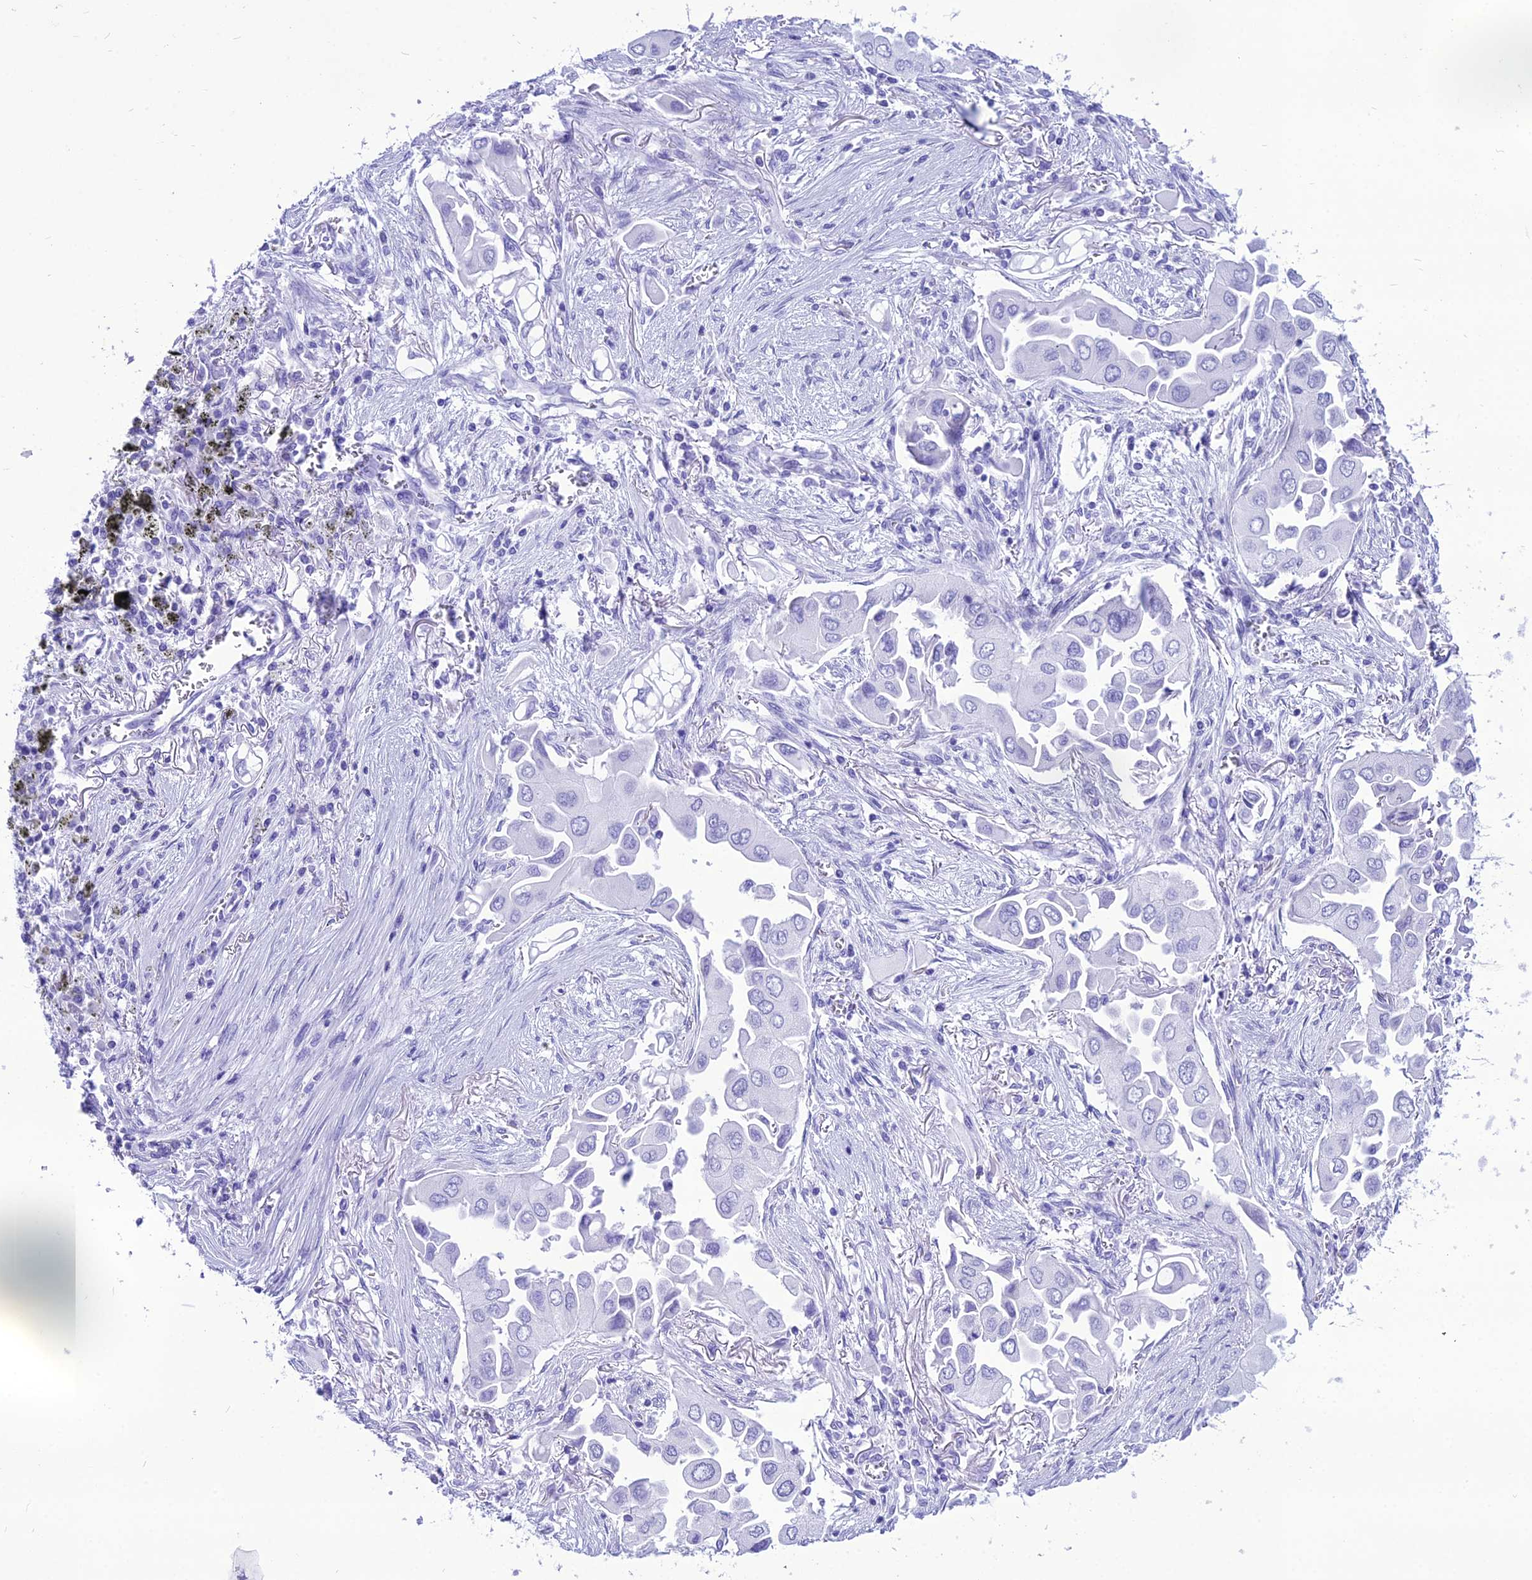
{"staining": {"intensity": "negative", "quantity": "none", "location": "none"}, "tissue": "lung cancer", "cell_type": "Tumor cells", "image_type": "cancer", "snomed": [{"axis": "morphology", "description": "Adenocarcinoma, NOS"}, {"axis": "topography", "description": "Lung"}], "caption": "High power microscopy histopathology image of an IHC micrograph of lung cancer (adenocarcinoma), revealing no significant positivity in tumor cells. The staining was performed using DAB to visualize the protein expression in brown, while the nuclei were stained in blue with hematoxylin (Magnification: 20x).", "gene": "PNMA5", "patient": {"sex": "female", "age": 76}}